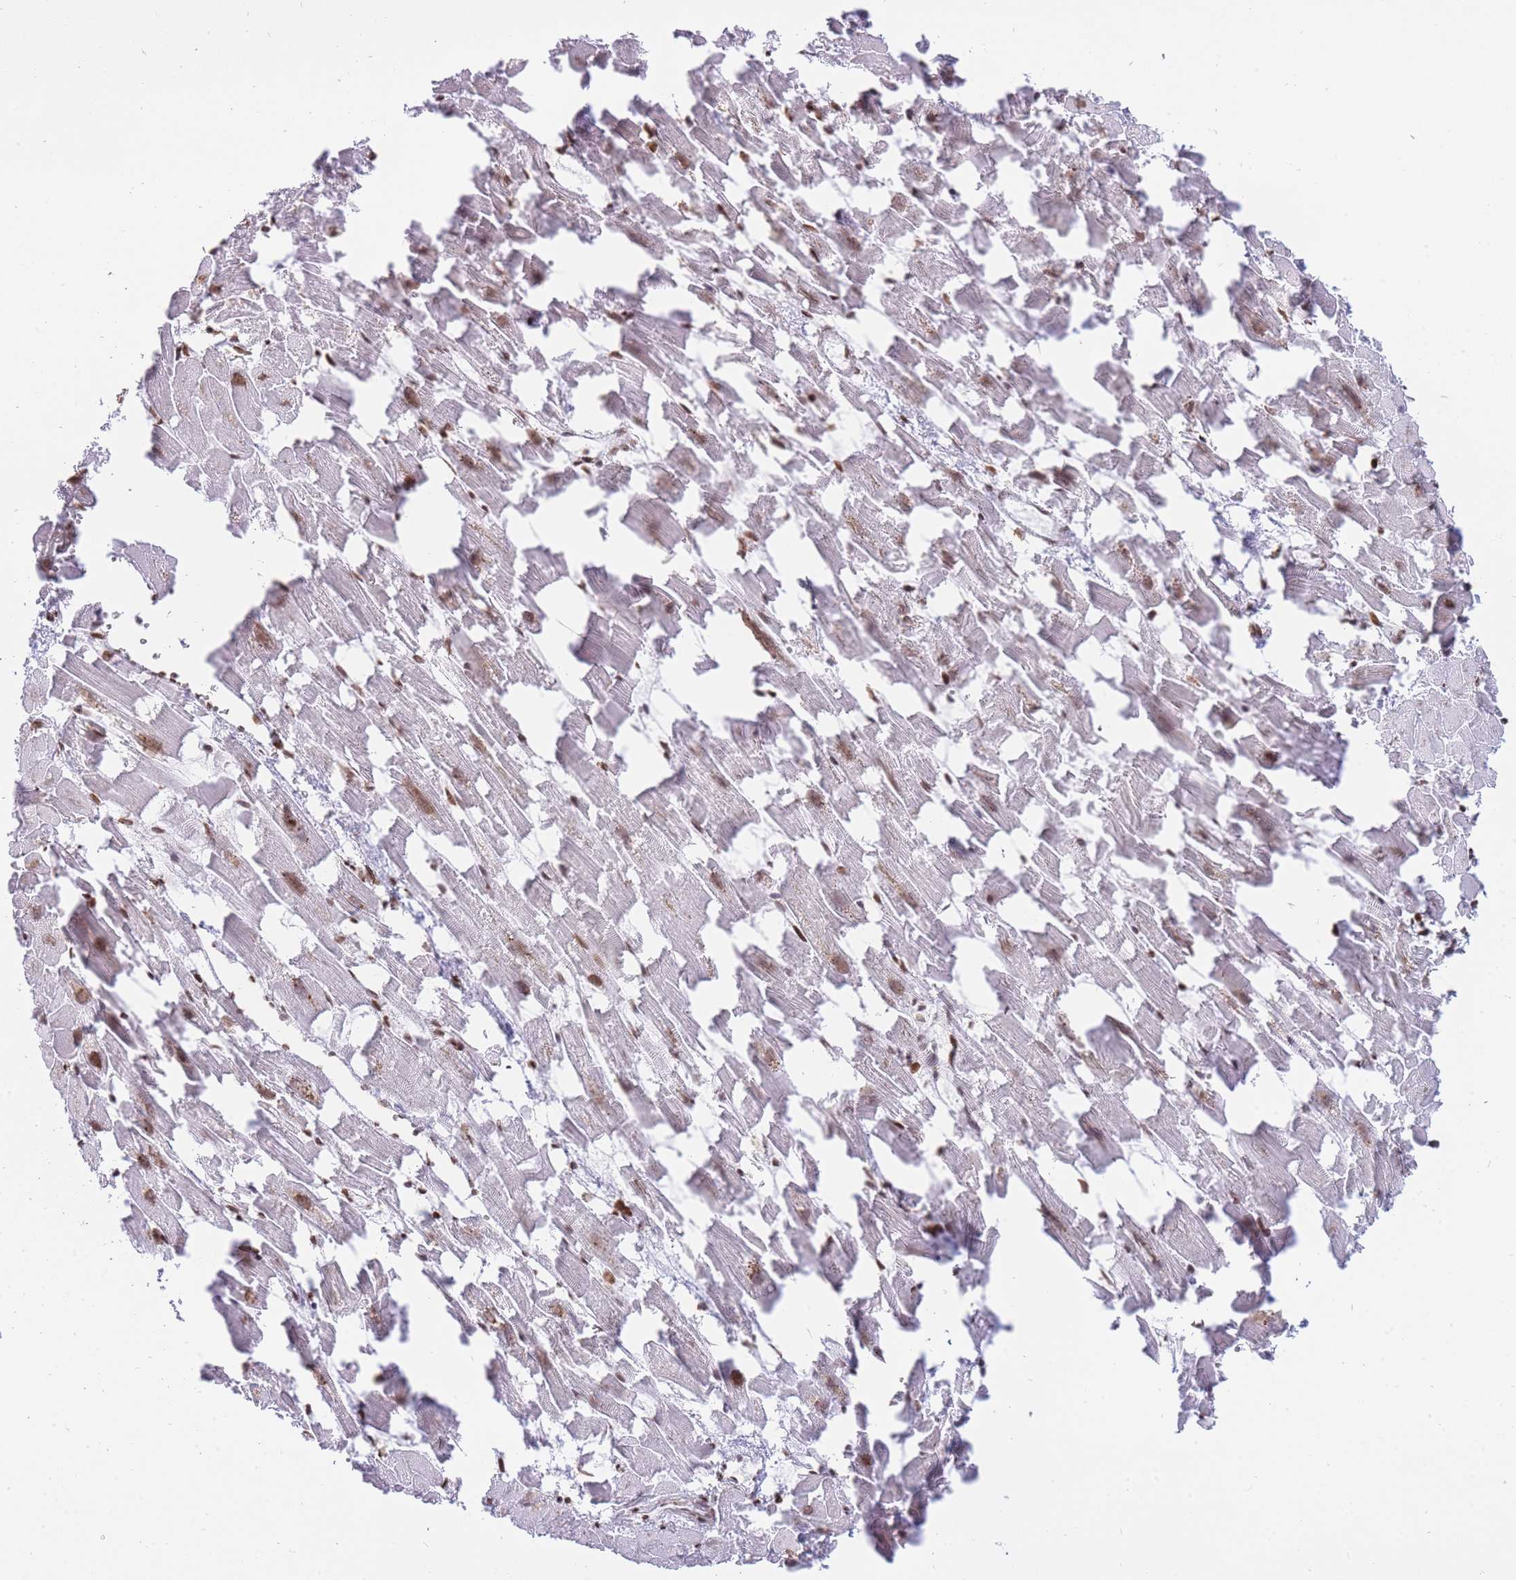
{"staining": {"intensity": "moderate", "quantity": ">75%", "location": "nuclear"}, "tissue": "heart muscle", "cell_type": "Cardiomyocytes", "image_type": "normal", "snomed": [{"axis": "morphology", "description": "Normal tissue, NOS"}, {"axis": "topography", "description": "Heart"}], "caption": "An IHC micrograph of normal tissue is shown. Protein staining in brown highlights moderate nuclear positivity in heart muscle within cardiomyocytes. (DAB (3,3'-diaminobenzidine) IHC, brown staining for protein, blue staining for nuclei).", "gene": "SHISAL1", "patient": {"sex": "female", "age": 64}}